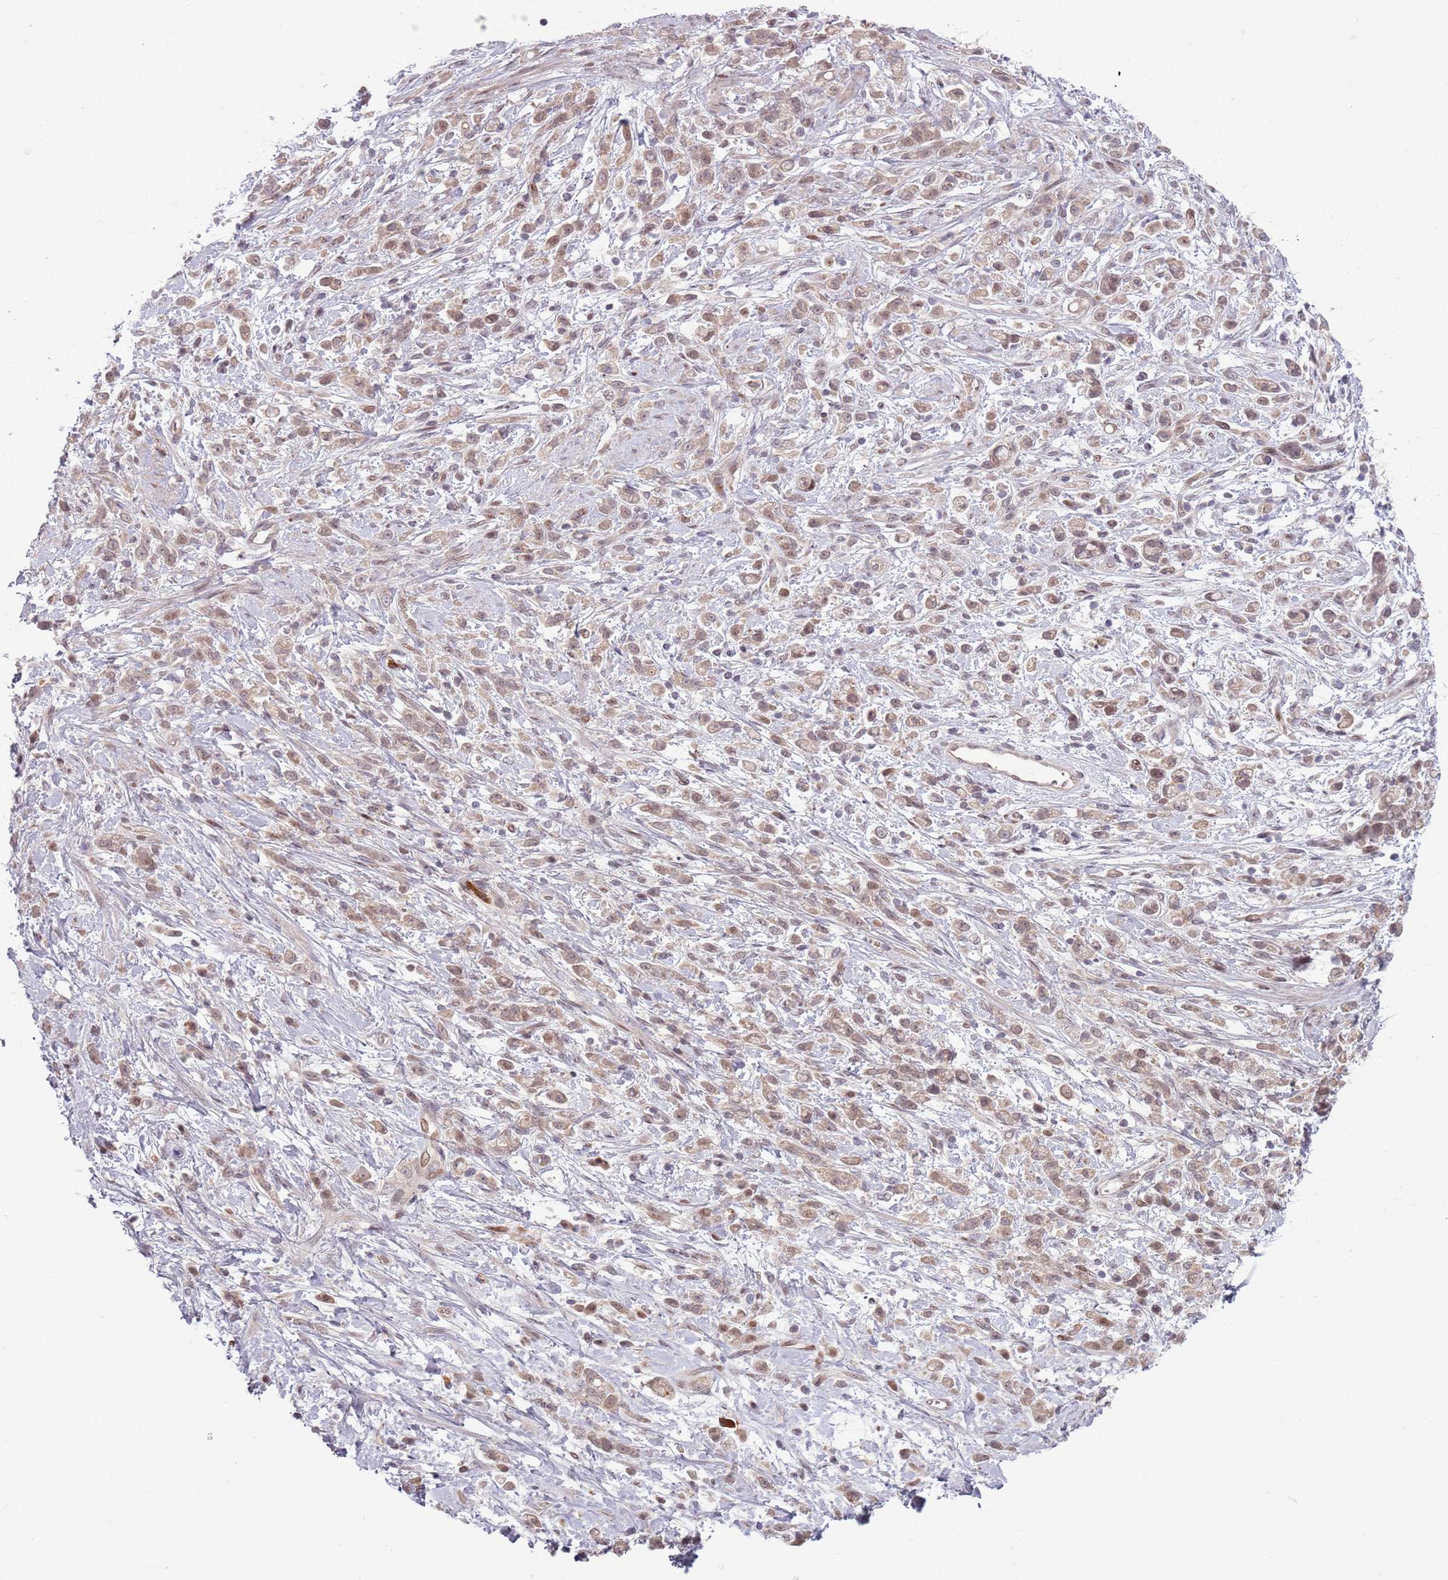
{"staining": {"intensity": "weak", "quantity": ">75%", "location": "cytoplasmic/membranous,nuclear"}, "tissue": "stomach cancer", "cell_type": "Tumor cells", "image_type": "cancer", "snomed": [{"axis": "morphology", "description": "Adenocarcinoma, NOS"}, {"axis": "topography", "description": "Stomach"}], "caption": "Stomach adenocarcinoma stained with a brown dye shows weak cytoplasmic/membranous and nuclear positive staining in about >75% of tumor cells.", "gene": "ADGRG1", "patient": {"sex": "female", "age": 60}}